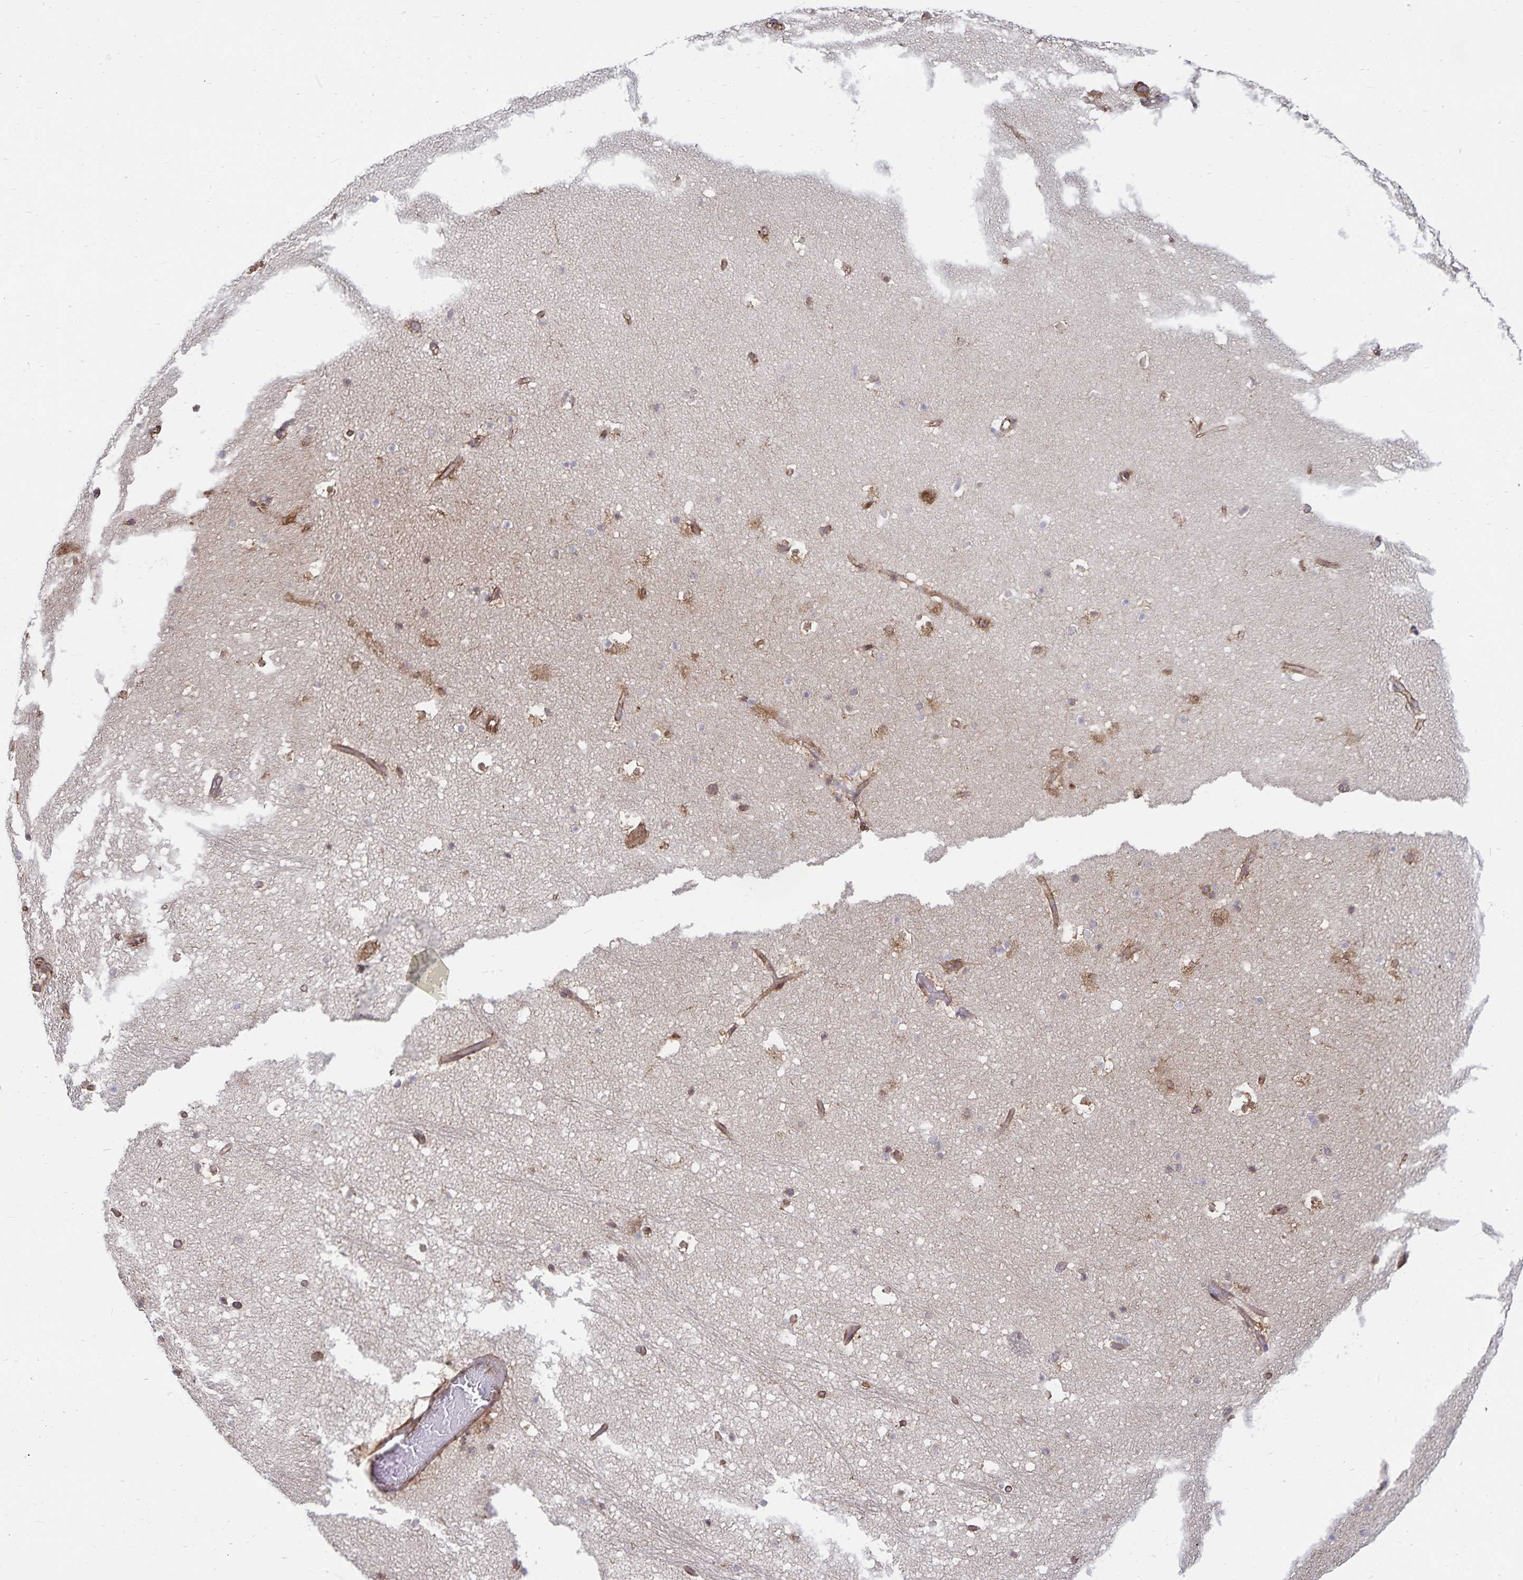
{"staining": {"intensity": "weak", "quantity": "<25%", "location": "cytoplasmic/membranous"}, "tissue": "hippocampus", "cell_type": "Glial cells", "image_type": "normal", "snomed": [{"axis": "morphology", "description": "Normal tissue, NOS"}, {"axis": "topography", "description": "Hippocampus"}], "caption": "Glial cells are negative for protein expression in normal human hippocampus. Brightfield microscopy of IHC stained with DAB (brown) and hematoxylin (blue), captured at high magnification.", "gene": "SEC62", "patient": {"sex": "male", "age": 26}}